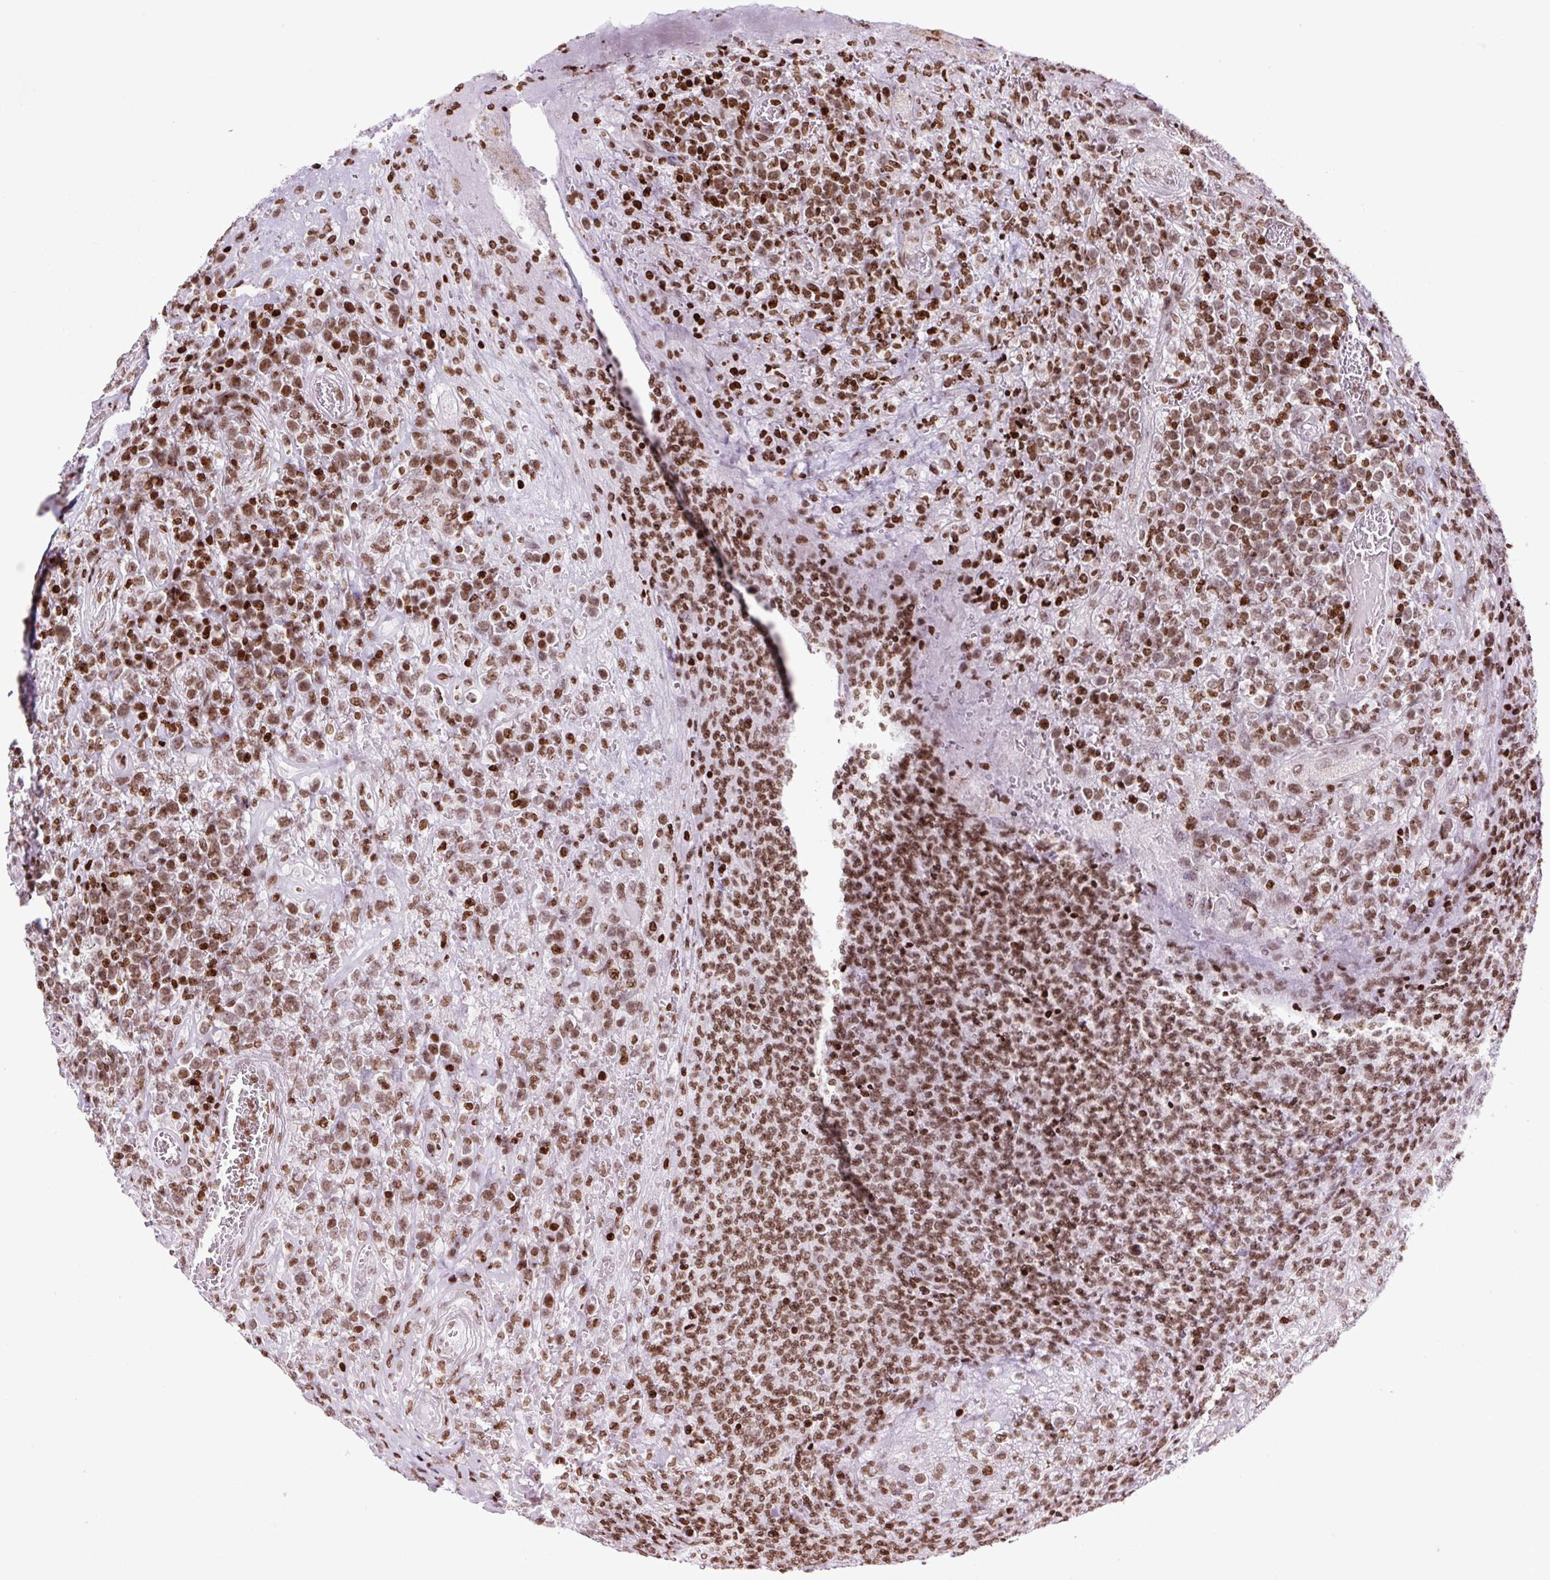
{"staining": {"intensity": "moderate", "quantity": ">75%", "location": "nuclear"}, "tissue": "lymphoma", "cell_type": "Tumor cells", "image_type": "cancer", "snomed": [{"axis": "morphology", "description": "Malignant lymphoma, non-Hodgkin's type, High grade"}, {"axis": "topography", "description": "Soft tissue"}], "caption": "The histopathology image displays immunohistochemical staining of malignant lymphoma, non-Hodgkin's type (high-grade). There is moderate nuclear positivity is identified in about >75% of tumor cells.", "gene": "H1-3", "patient": {"sex": "female", "age": 56}}